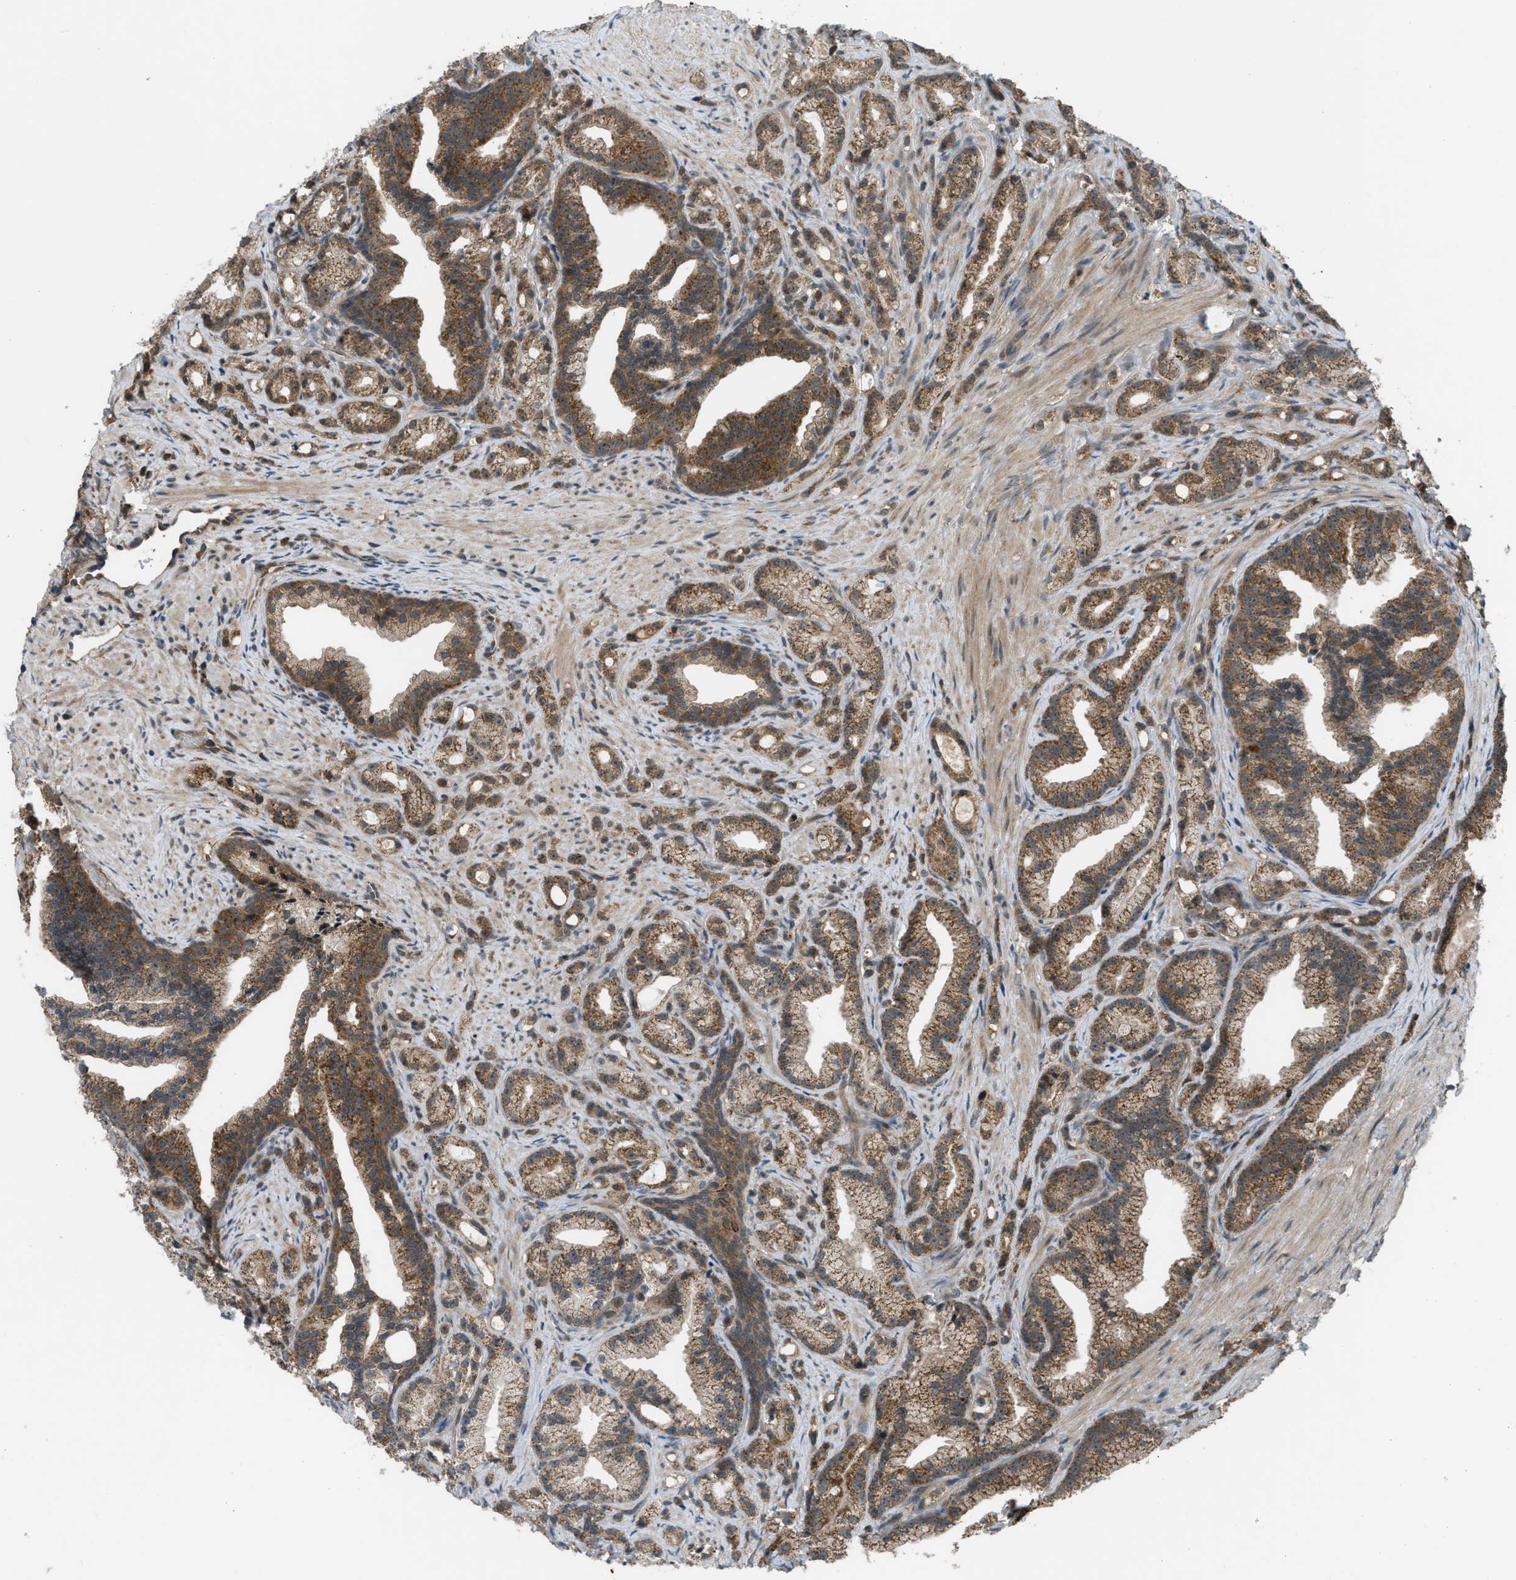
{"staining": {"intensity": "strong", "quantity": ">75%", "location": "cytoplasmic/membranous"}, "tissue": "prostate cancer", "cell_type": "Tumor cells", "image_type": "cancer", "snomed": [{"axis": "morphology", "description": "Adenocarcinoma, Low grade"}, {"axis": "topography", "description": "Prostate"}], "caption": "Protein analysis of prostate adenocarcinoma (low-grade) tissue shows strong cytoplasmic/membranous positivity in approximately >75% of tumor cells.", "gene": "ZNF71", "patient": {"sex": "male", "age": 89}}